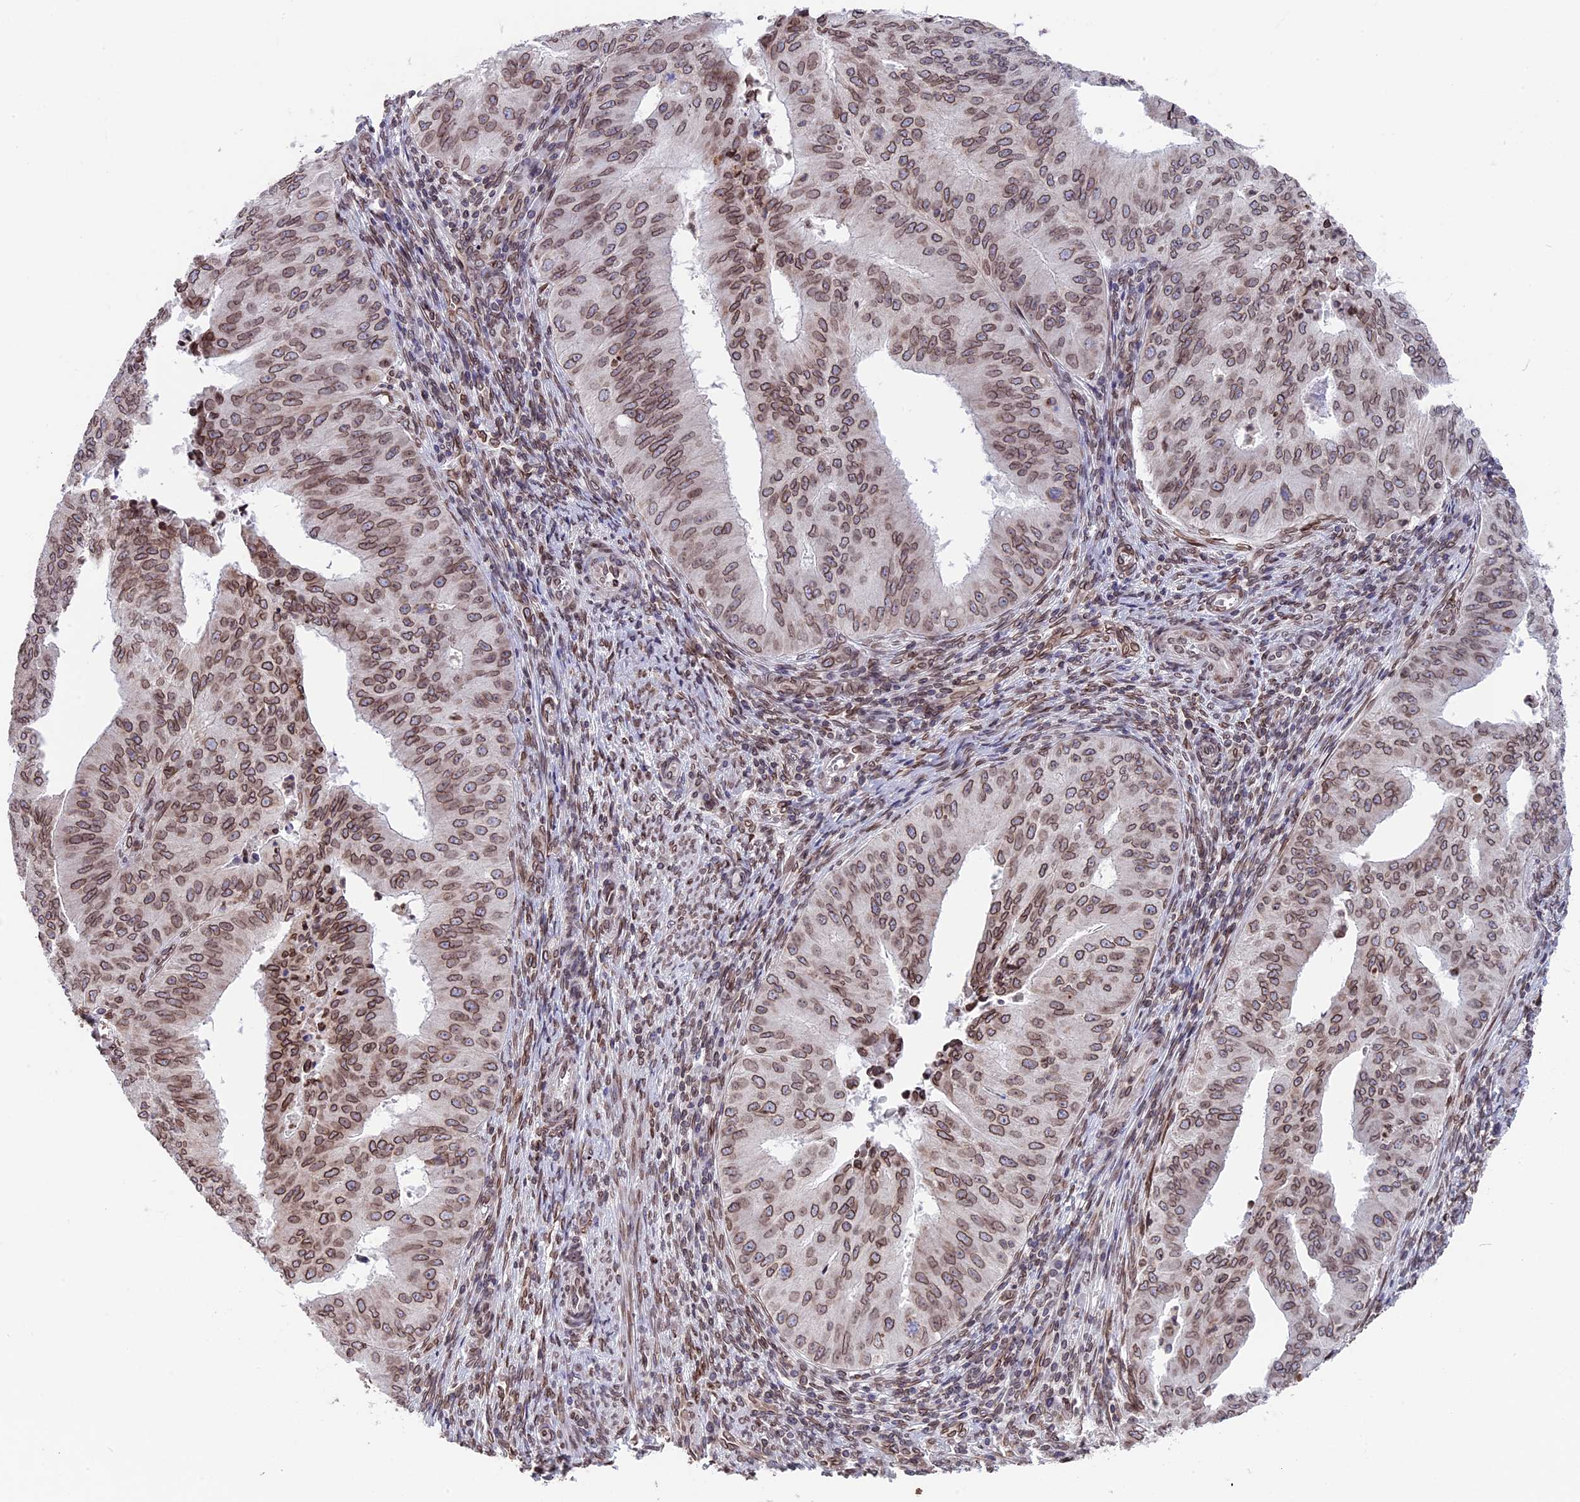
{"staining": {"intensity": "moderate", "quantity": ">75%", "location": "cytoplasmic/membranous,nuclear"}, "tissue": "endometrial cancer", "cell_type": "Tumor cells", "image_type": "cancer", "snomed": [{"axis": "morphology", "description": "Adenocarcinoma, NOS"}, {"axis": "topography", "description": "Endometrium"}], "caption": "Tumor cells demonstrate medium levels of moderate cytoplasmic/membranous and nuclear expression in approximately >75% of cells in human endometrial cancer (adenocarcinoma).", "gene": "PTCHD4", "patient": {"sex": "female", "age": 50}}